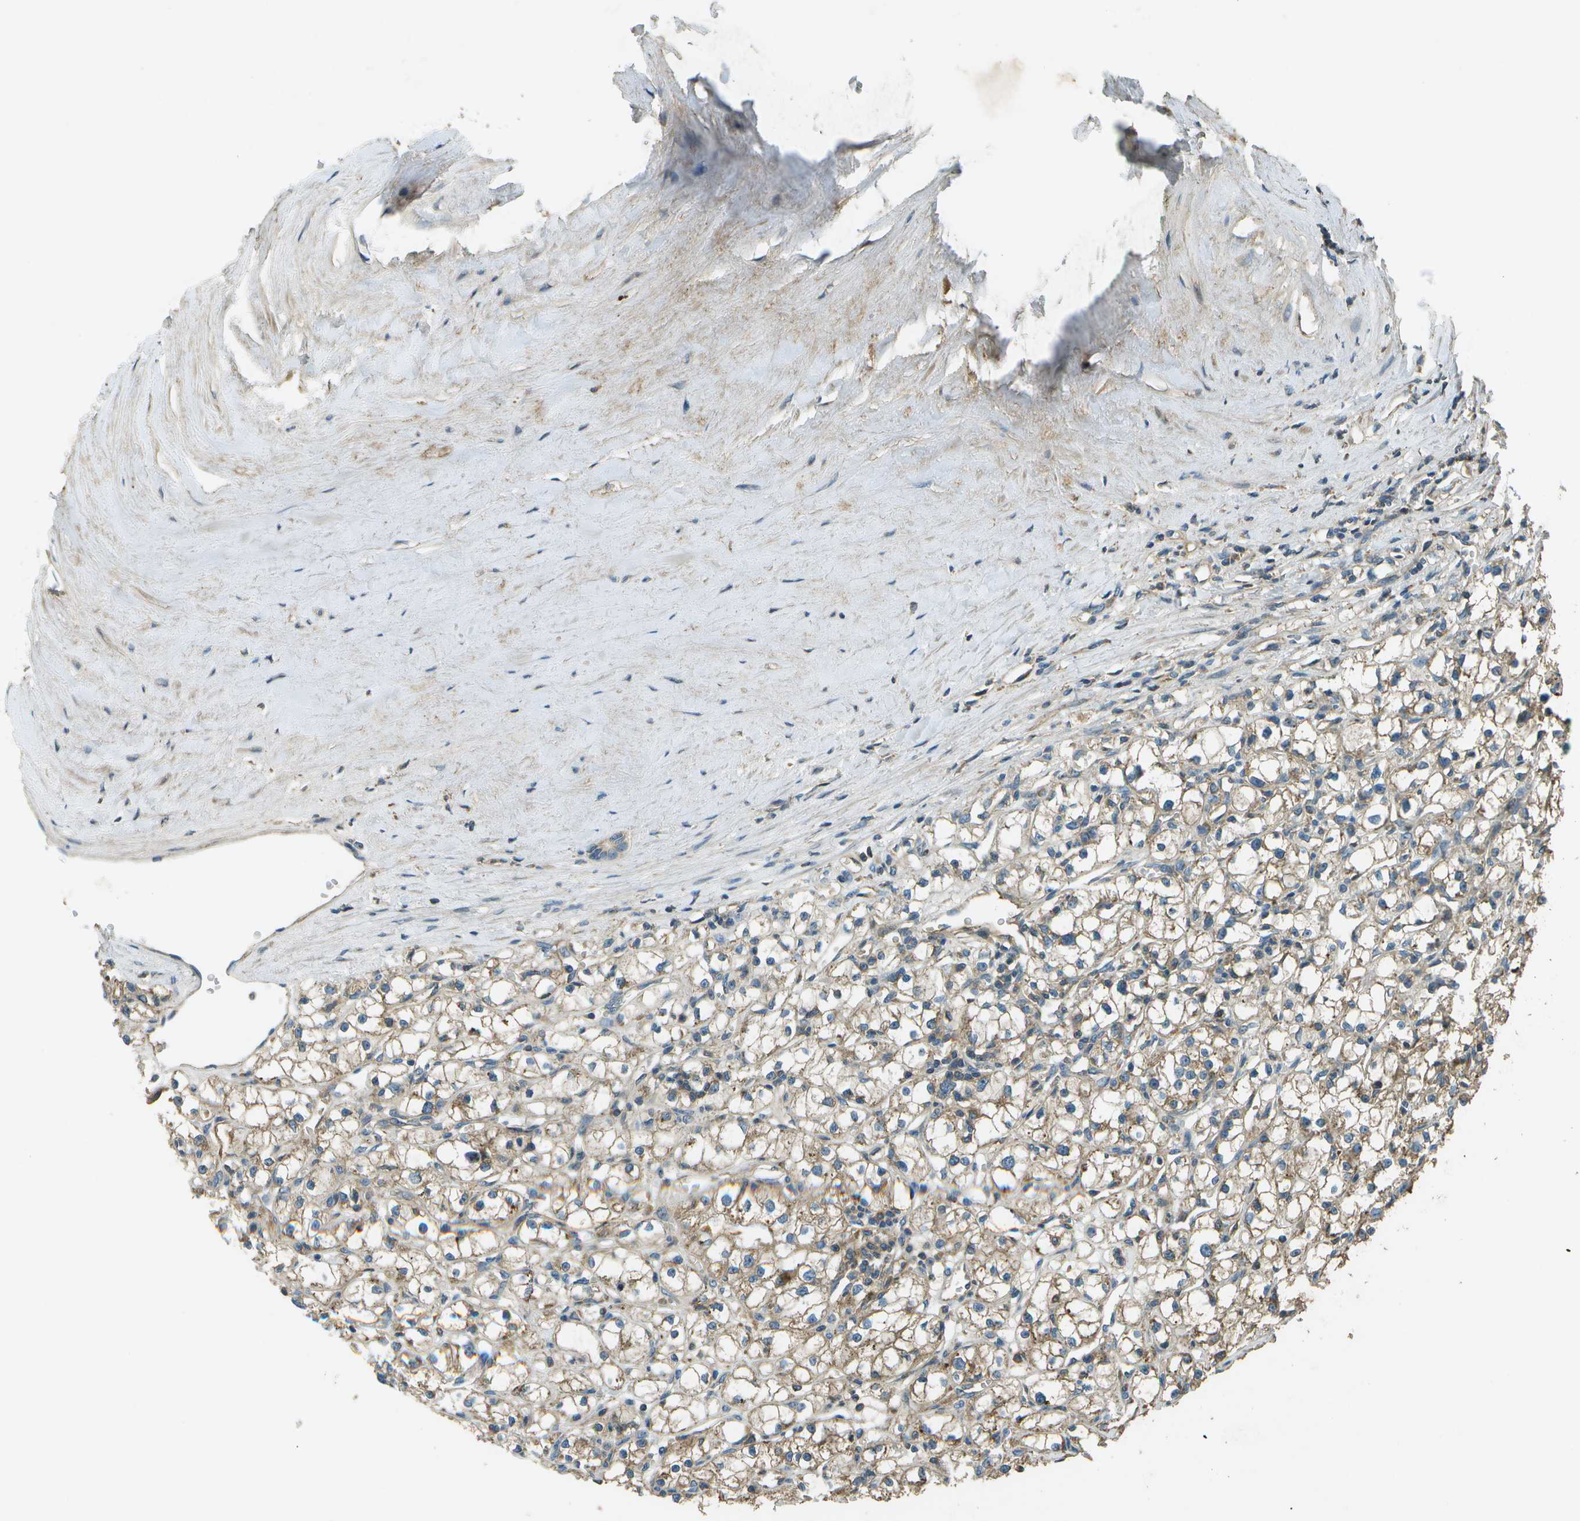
{"staining": {"intensity": "moderate", "quantity": ">75%", "location": "cytoplasmic/membranous"}, "tissue": "renal cancer", "cell_type": "Tumor cells", "image_type": "cancer", "snomed": [{"axis": "morphology", "description": "Adenocarcinoma, NOS"}, {"axis": "topography", "description": "Kidney"}], "caption": "Moderate cytoplasmic/membranous positivity for a protein is seen in approximately >75% of tumor cells of renal cancer (adenocarcinoma) using immunohistochemistry.", "gene": "PXYLP1", "patient": {"sex": "male", "age": 56}}